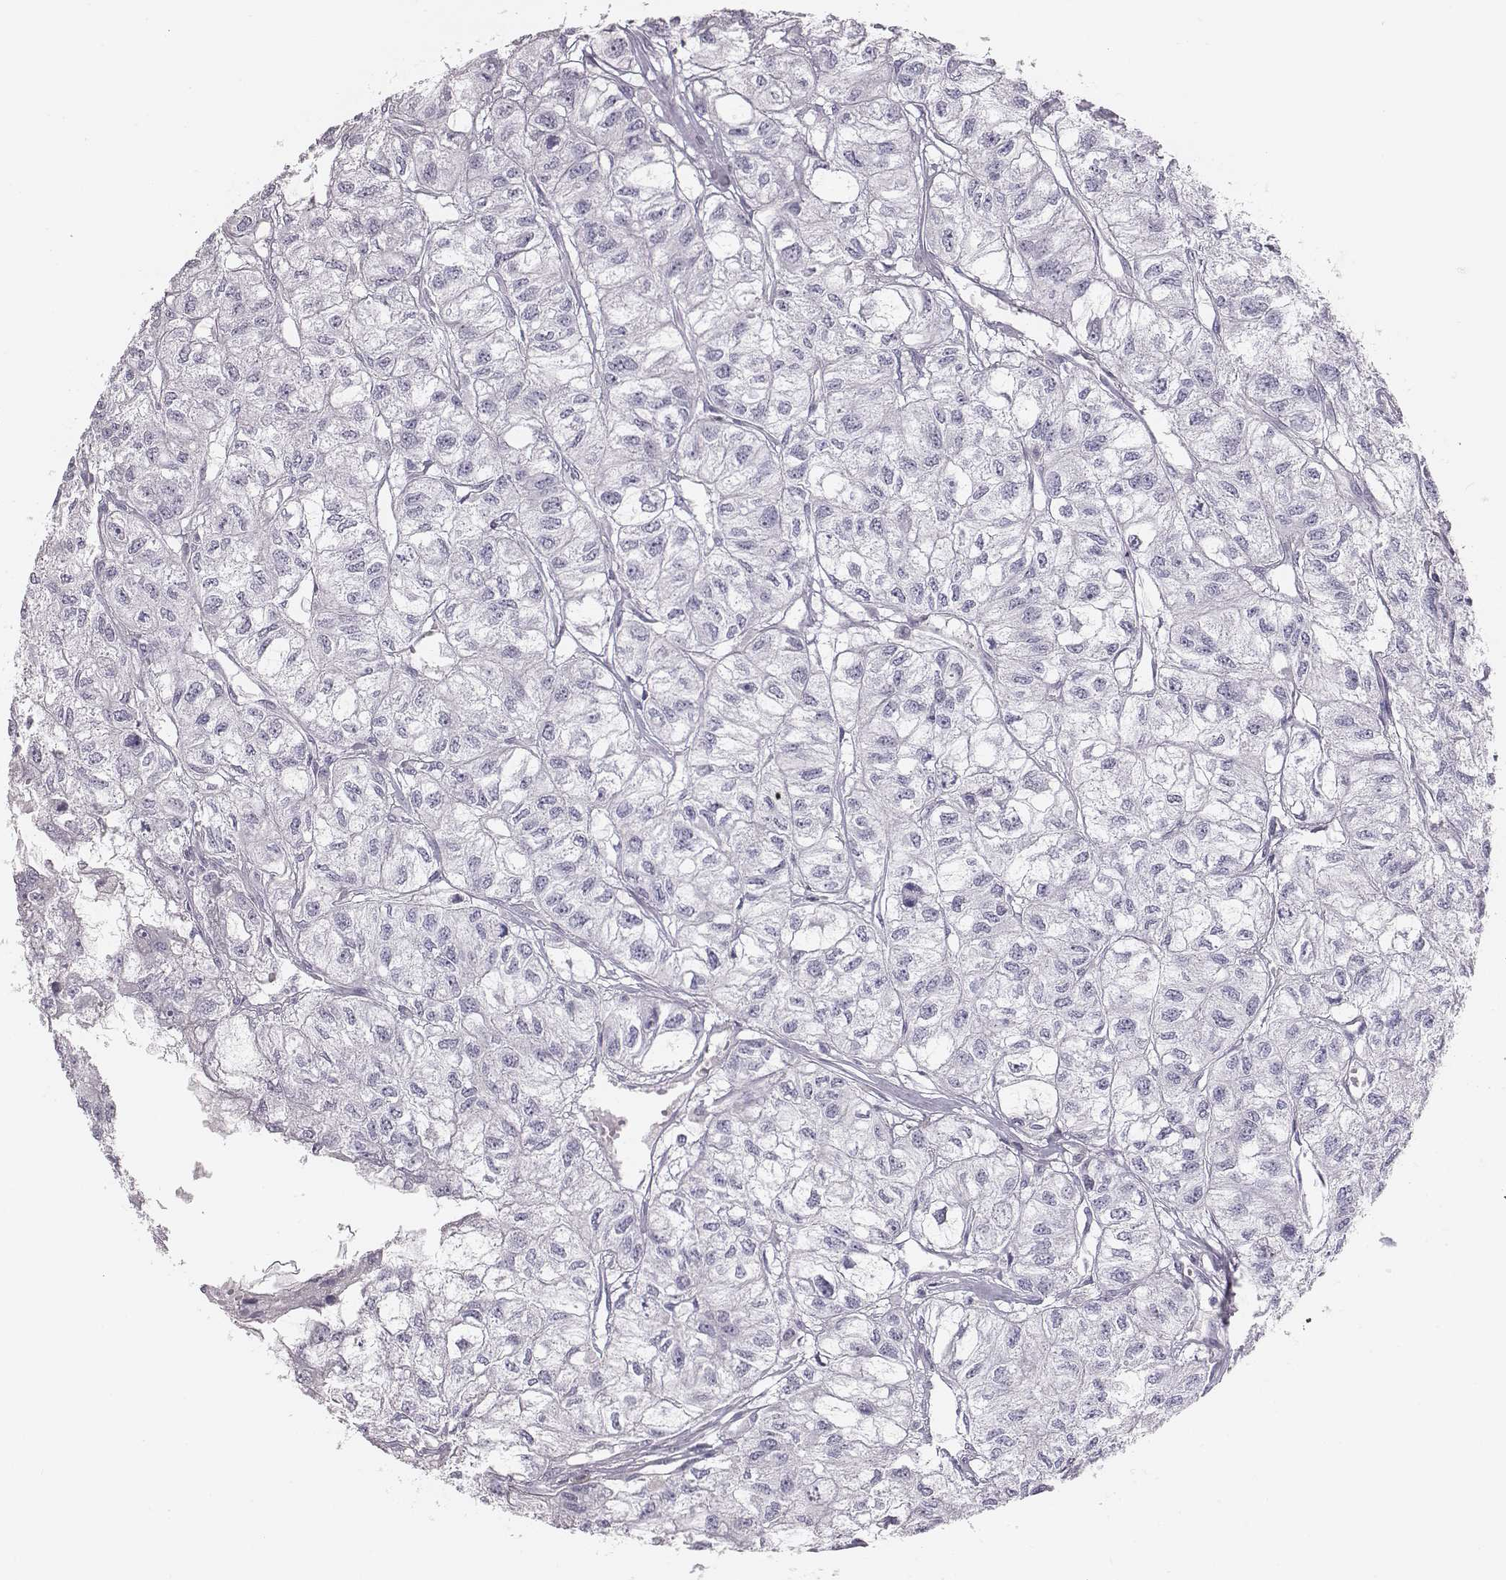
{"staining": {"intensity": "negative", "quantity": "none", "location": "none"}, "tissue": "renal cancer", "cell_type": "Tumor cells", "image_type": "cancer", "snomed": [{"axis": "morphology", "description": "Adenocarcinoma, NOS"}, {"axis": "topography", "description": "Kidney"}], "caption": "The immunohistochemistry (IHC) image has no significant expression in tumor cells of renal cancer tissue. (Immunohistochemistry, brightfield microscopy, high magnification).", "gene": "CACNG4", "patient": {"sex": "male", "age": 56}}